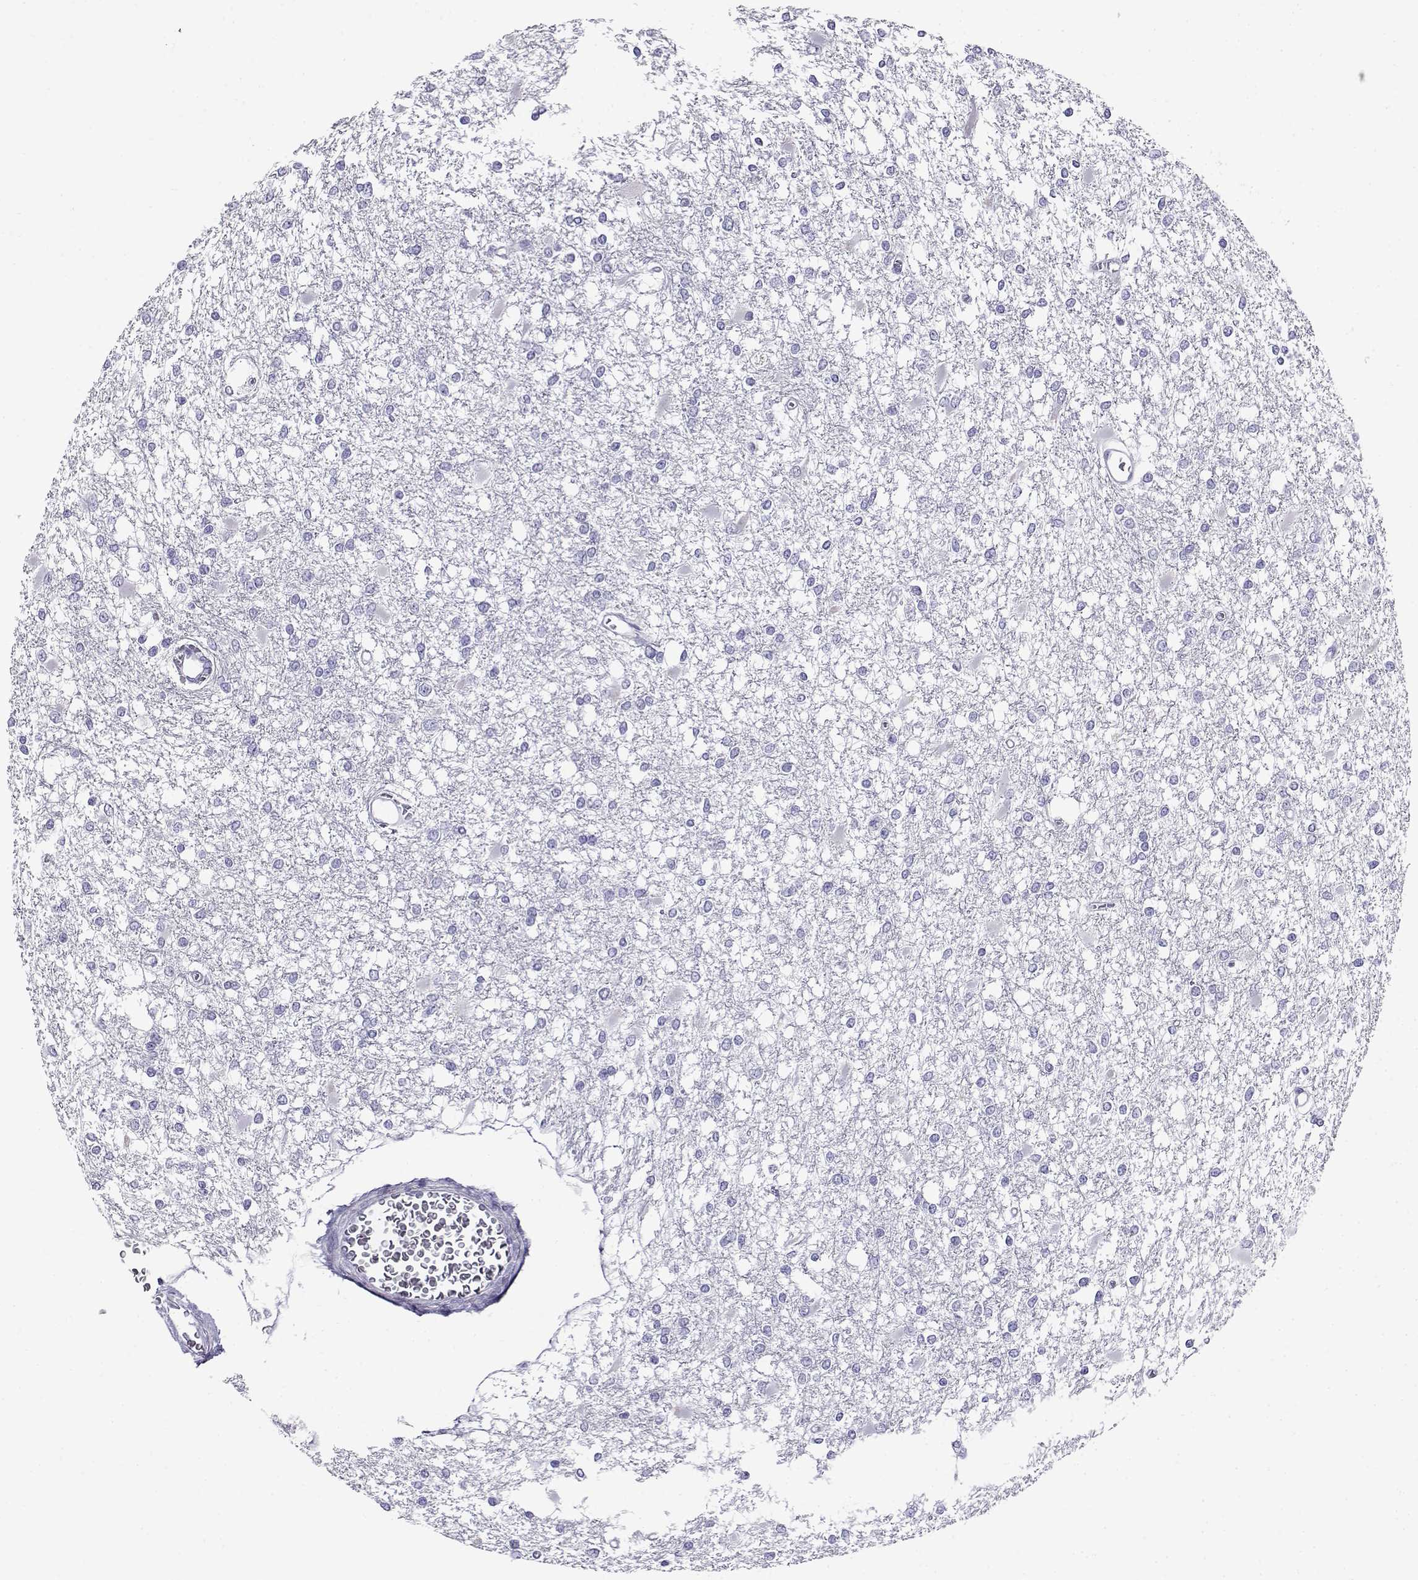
{"staining": {"intensity": "negative", "quantity": "none", "location": "none"}, "tissue": "glioma", "cell_type": "Tumor cells", "image_type": "cancer", "snomed": [{"axis": "morphology", "description": "Glioma, malignant, High grade"}, {"axis": "topography", "description": "Cerebral cortex"}], "caption": "High-grade glioma (malignant) was stained to show a protein in brown. There is no significant positivity in tumor cells.", "gene": "CABS1", "patient": {"sex": "male", "age": 79}}